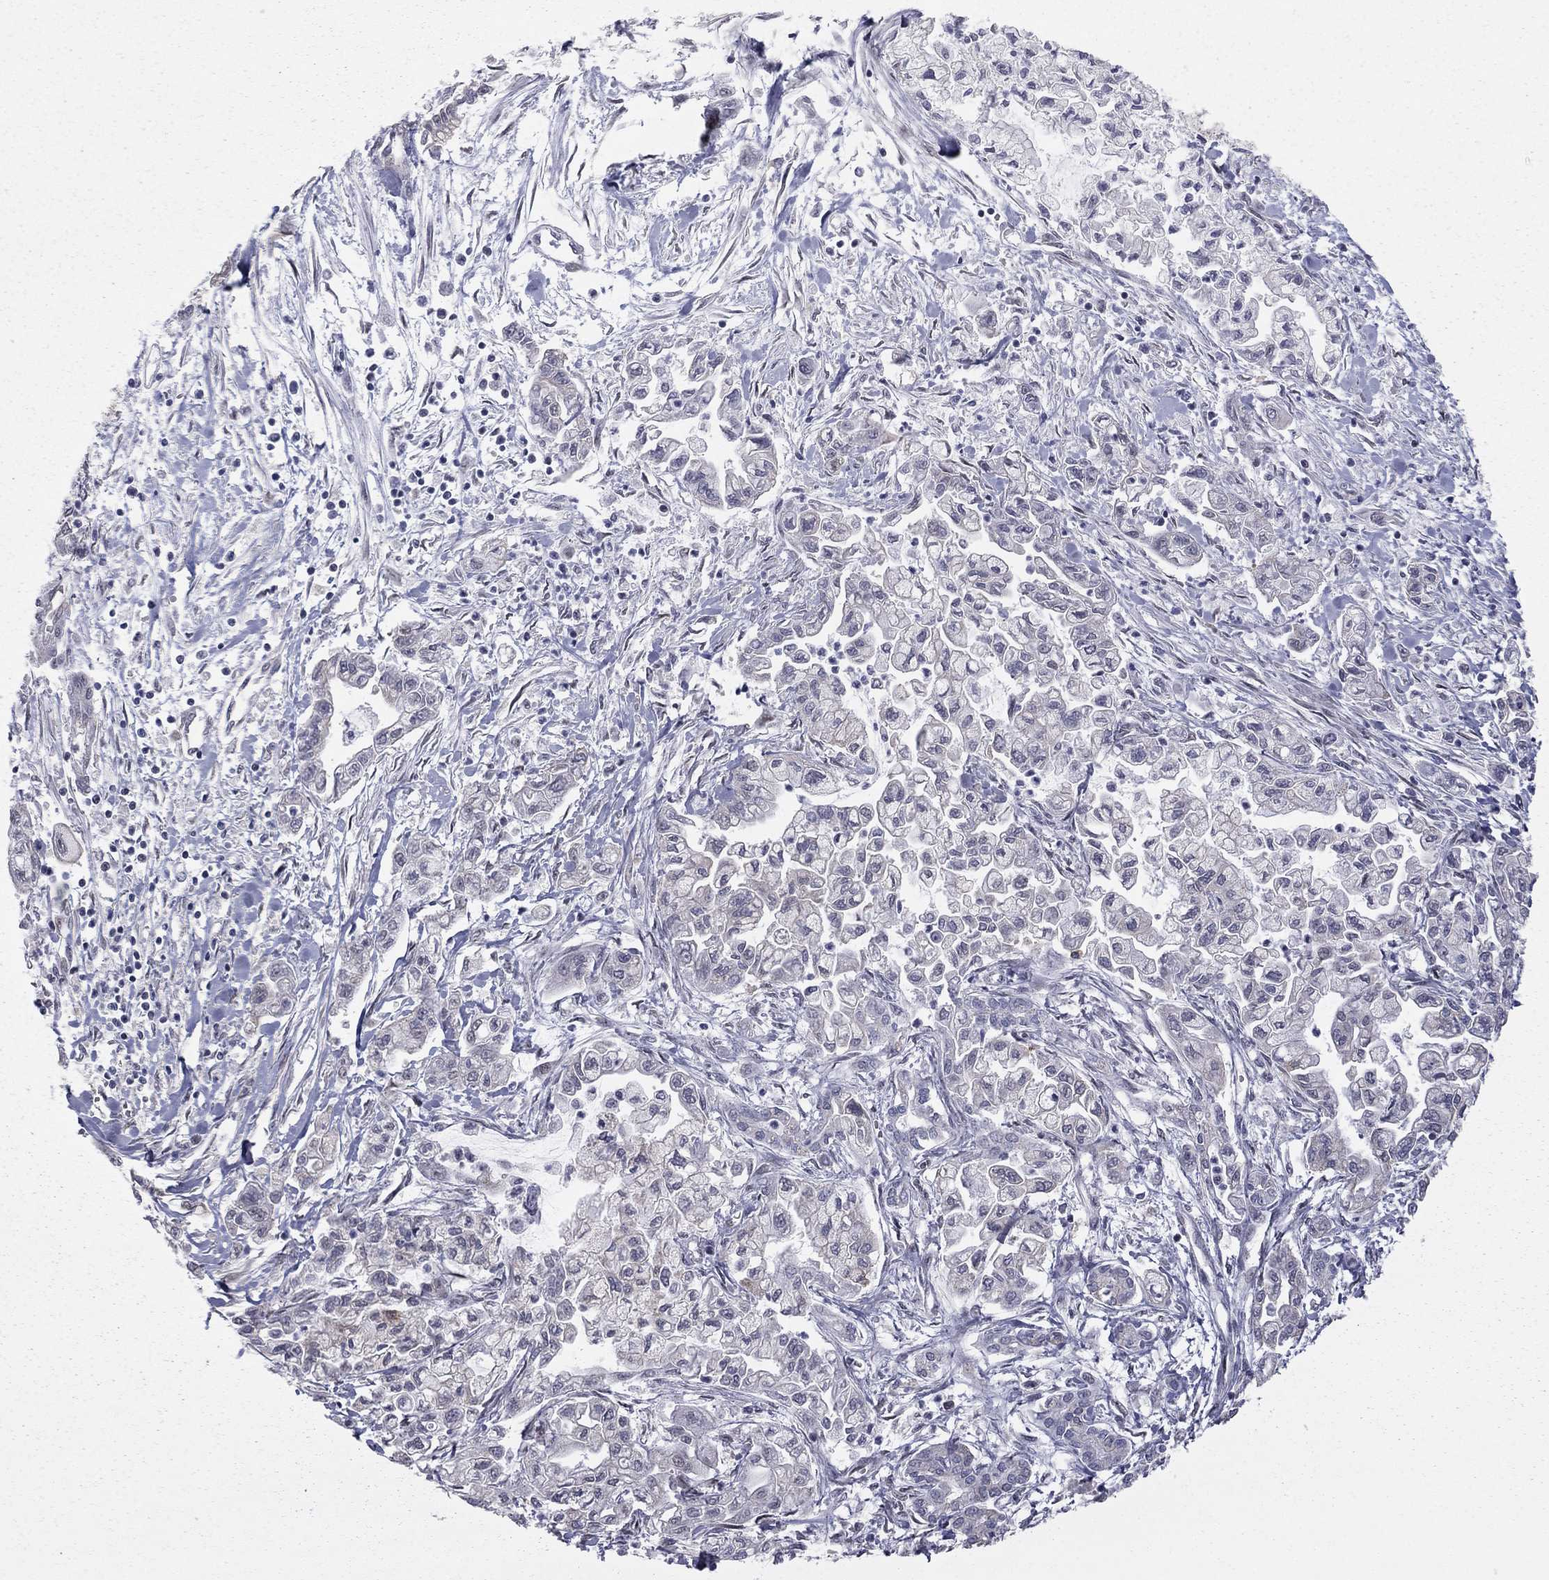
{"staining": {"intensity": "negative", "quantity": "none", "location": "none"}, "tissue": "pancreatic cancer", "cell_type": "Tumor cells", "image_type": "cancer", "snomed": [{"axis": "morphology", "description": "Adenocarcinoma, NOS"}, {"axis": "topography", "description": "Pancreas"}], "caption": "This is an immunohistochemistry (IHC) histopathology image of pancreatic cancer. There is no expression in tumor cells.", "gene": "MC3R", "patient": {"sex": "male", "age": 54}}